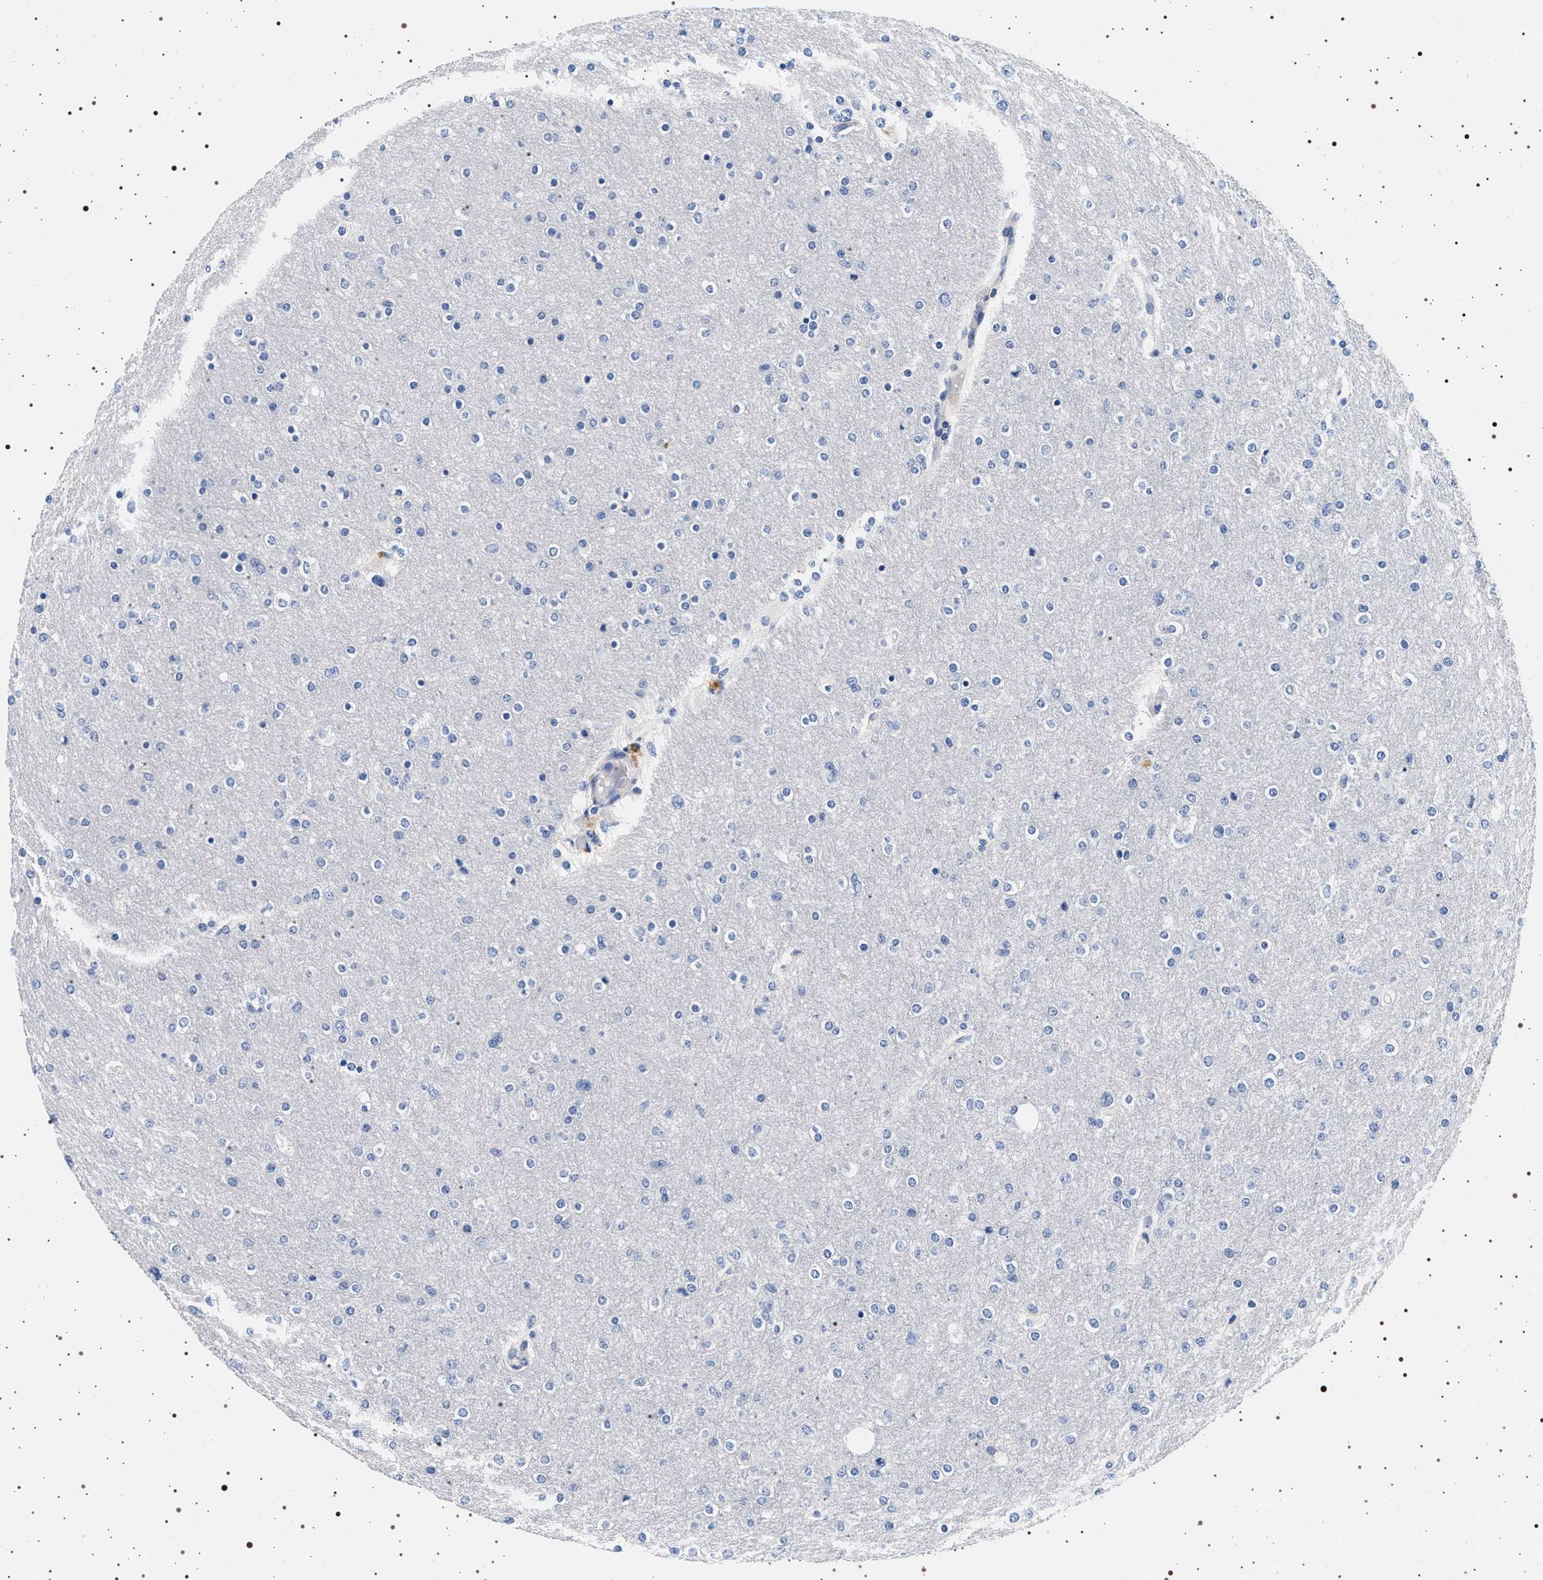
{"staining": {"intensity": "negative", "quantity": "none", "location": "none"}, "tissue": "glioma", "cell_type": "Tumor cells", "image_type": "cancer", "snomed": [{"axis": "morphology", "description": "Glioma, malignant, High grade"}, {"axis": "topography", "description": "Cerebral cortex"}], "caption": "Immunohistochemical staining of human malignant high-grade glioma exhibits no significant staining in tumor cells.", "gene": "HSD17B1", "patient": {"sex": "female", "age": 36}}